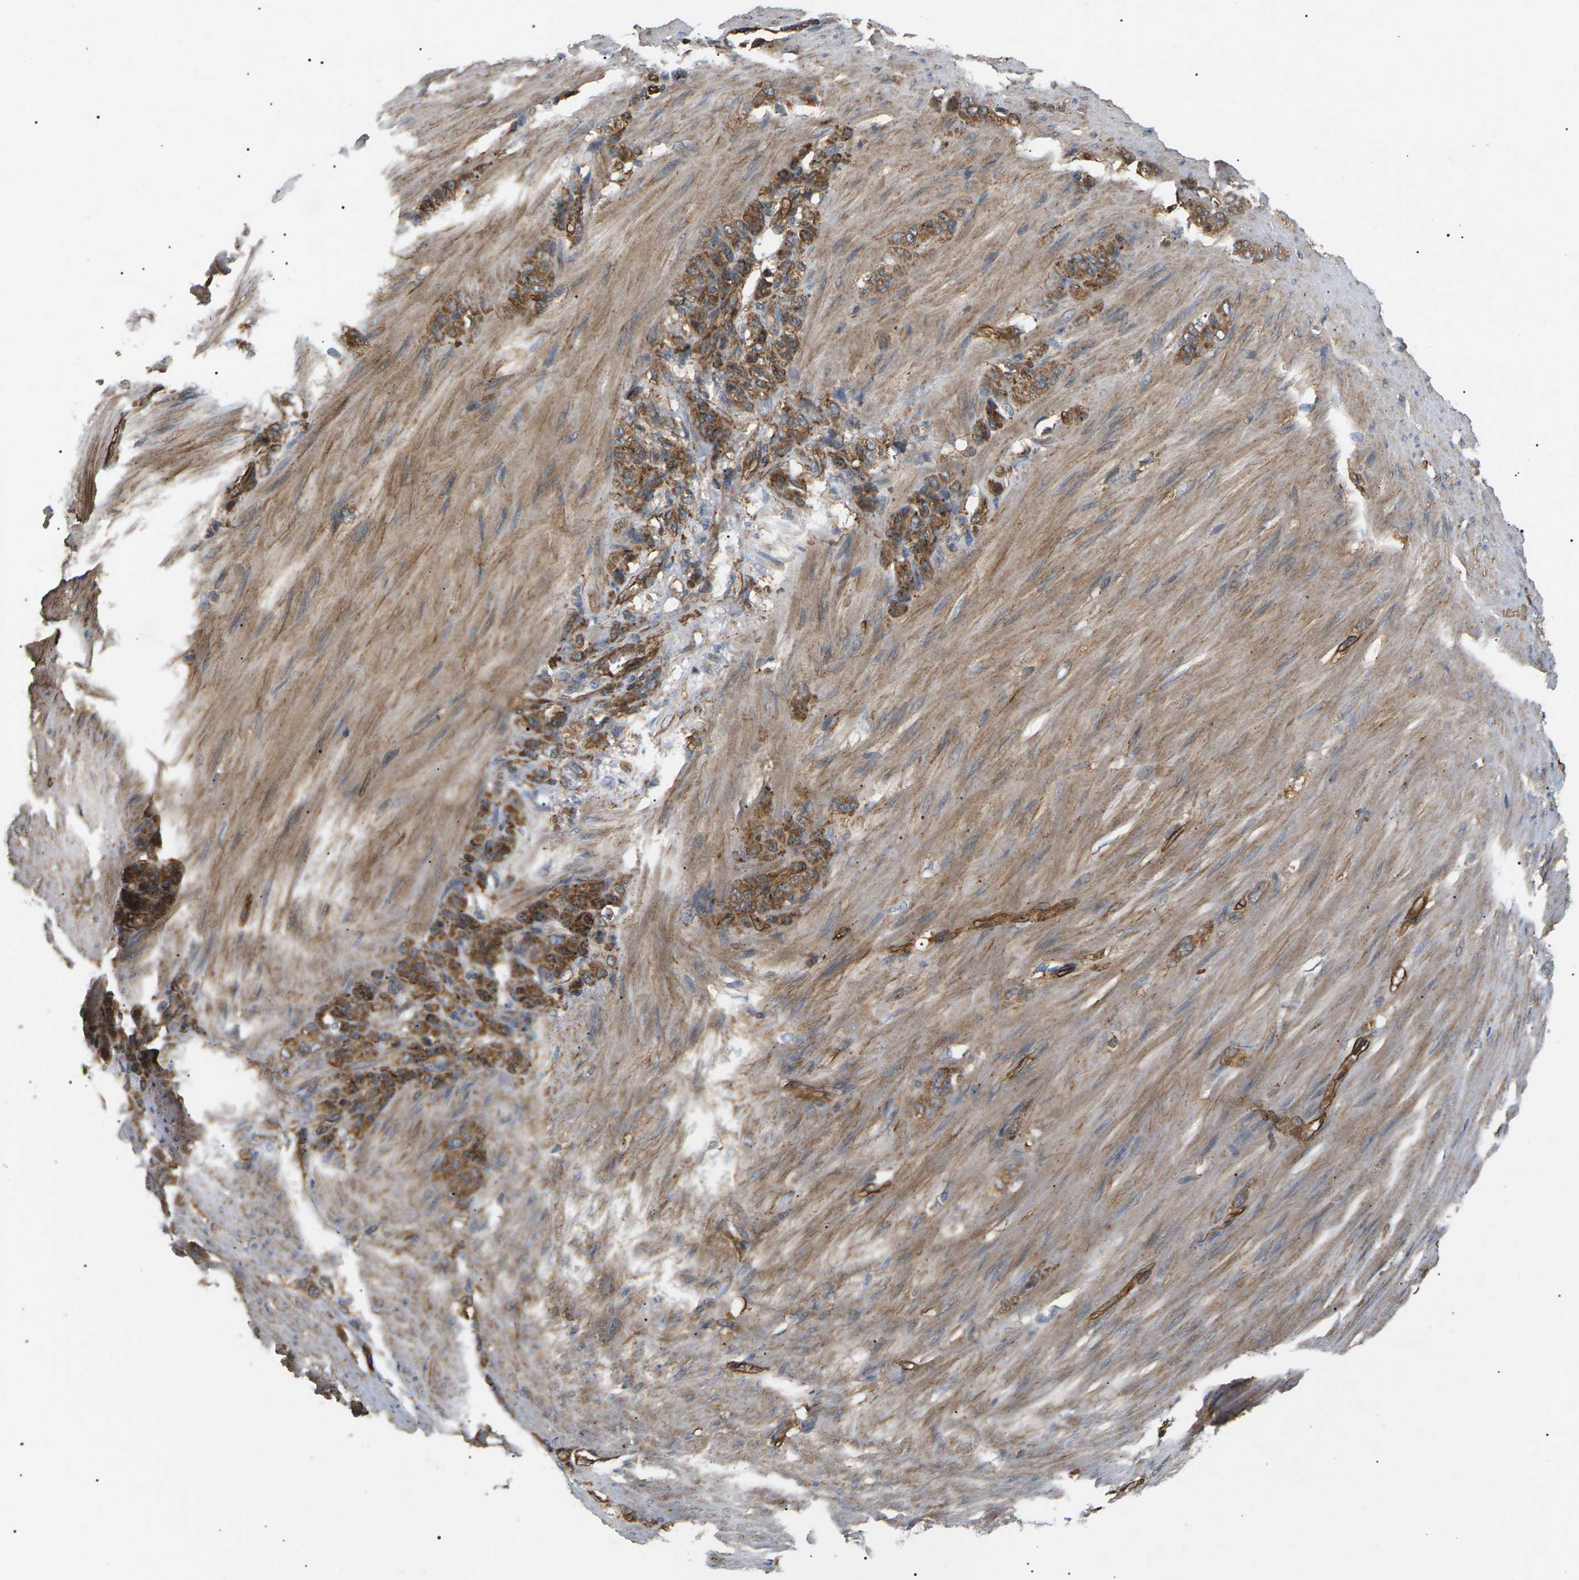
{"staining": {"intensity": "moderate", "quantity": ">75%", "location": "cytoplasmic/membranous"}, "tissue": "stomach cancer", "cell_type": "Tumor cells", "image_type": "cancer", "snomed": [{"axis": "morphology", "description": "Adenocarcinoma, NOS"}, {"axis": "topography", "description": "Stomach"}], "caption": "About >75% of tumor cells in human stomach cancer (adenocarcinoma) reveal moderate cytoplasmic/membranous protein positivity as visualized by brown immunohistochemical staining.", "gene": "TMTC4", "patient": {"sex": "male", "age": 82}}